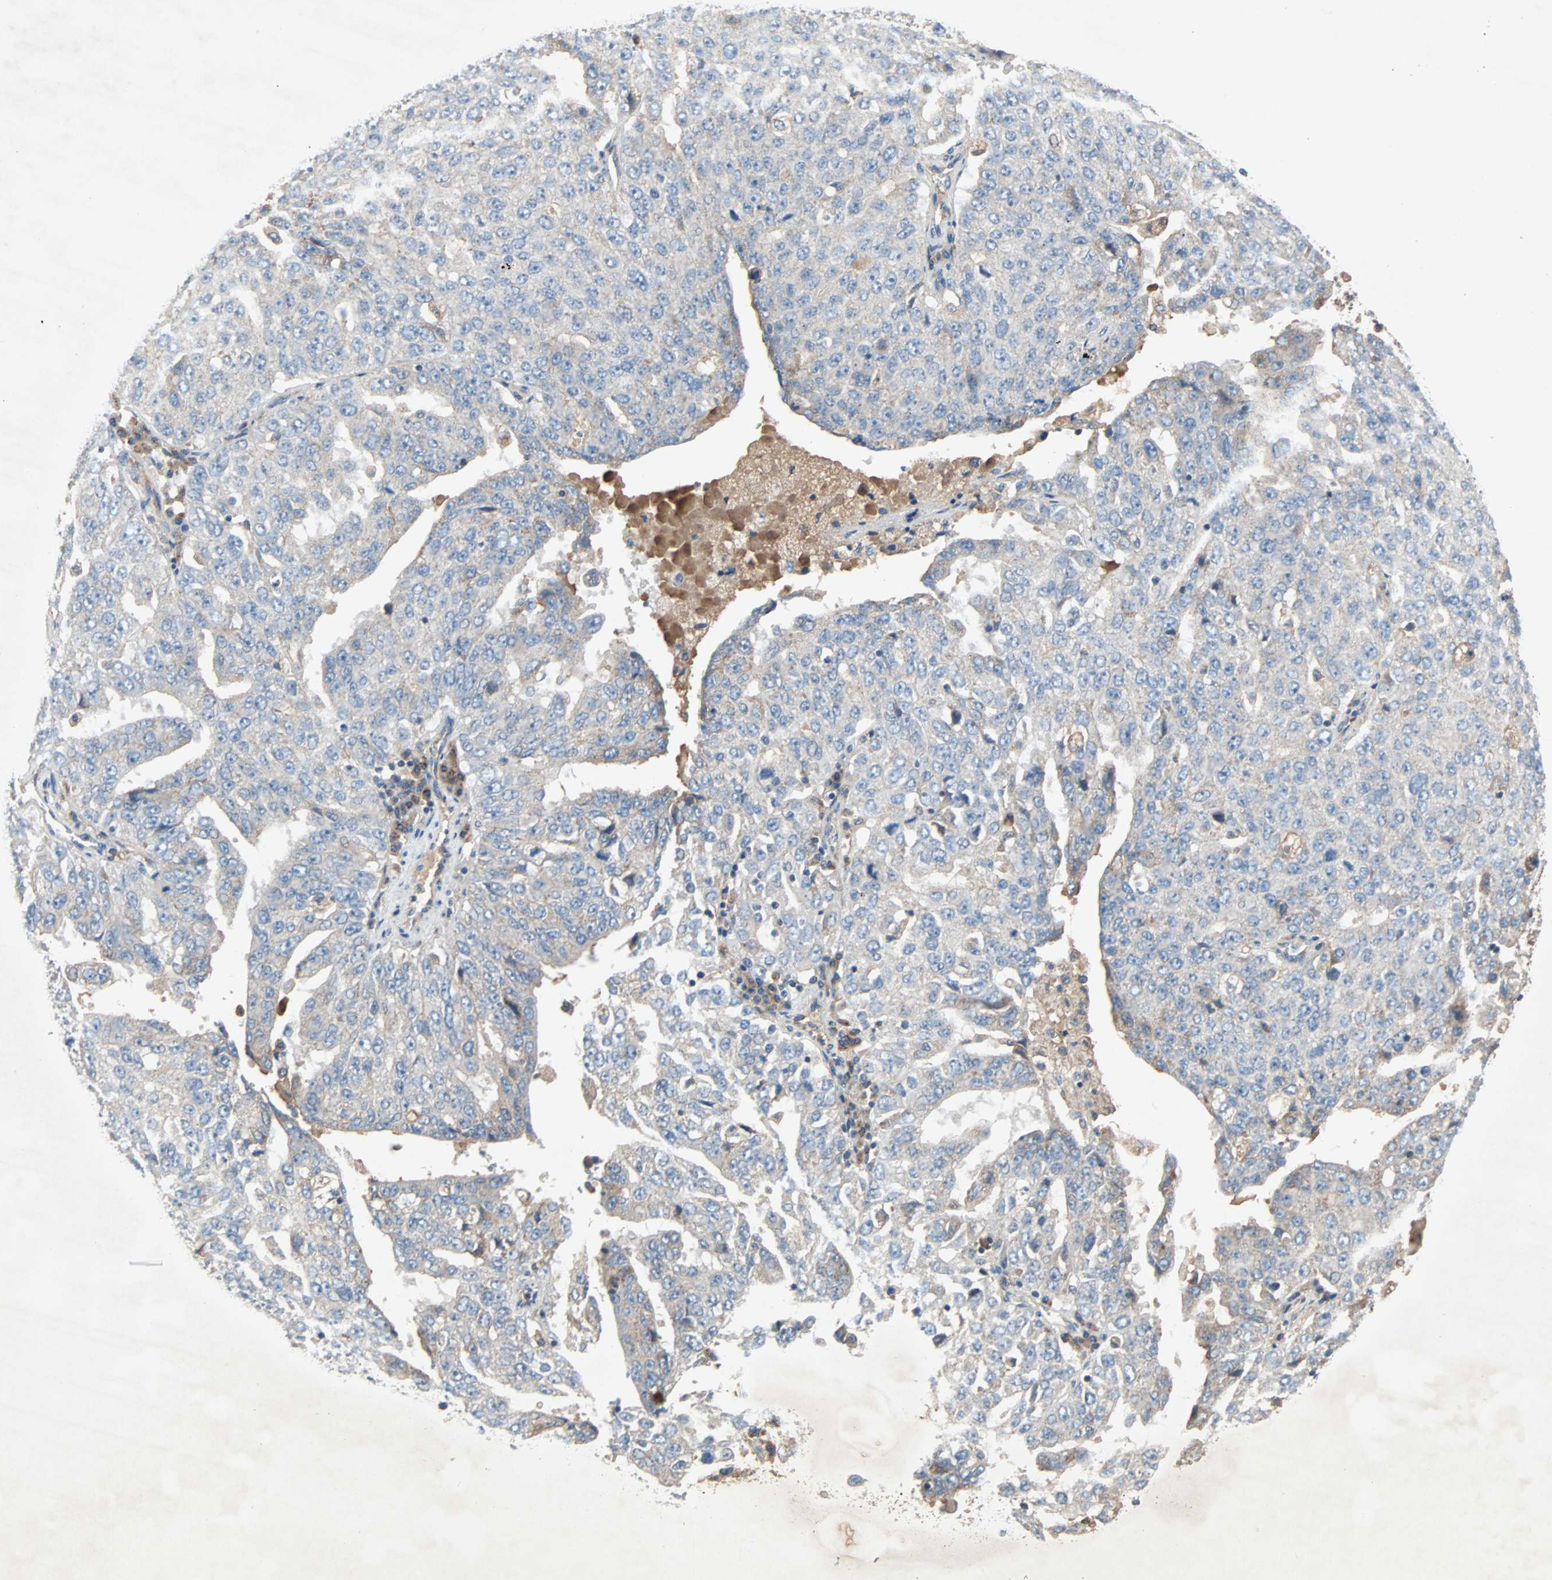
{"staining": {"intensity": "weak", "quantity": "25%-75%", "location": "cytoplasmic/membranous"}, "tissue": "ovarian cancer", "cell_type": "Tumor cells", "image_type": "cancer", "snomed": [{"axis": "morphology", "description": "Carcinoma, endometroid"}, {"axis": "topography", "description": "Ovary"}], "caption": "Ovarian cancer (endometroid carcinoma) stained with IHC shows weak cytoplasmic/membranous positivity in approximately 25%-75% of tumor cells. The staining was performed using DAB (3,3'-diaminobenzidine), with brown indicating positive protein expression. Nuclei are stained blue with hematoxylin.", "gene": "XYLT1", "patient": {"sex": "female", "age": 62}}